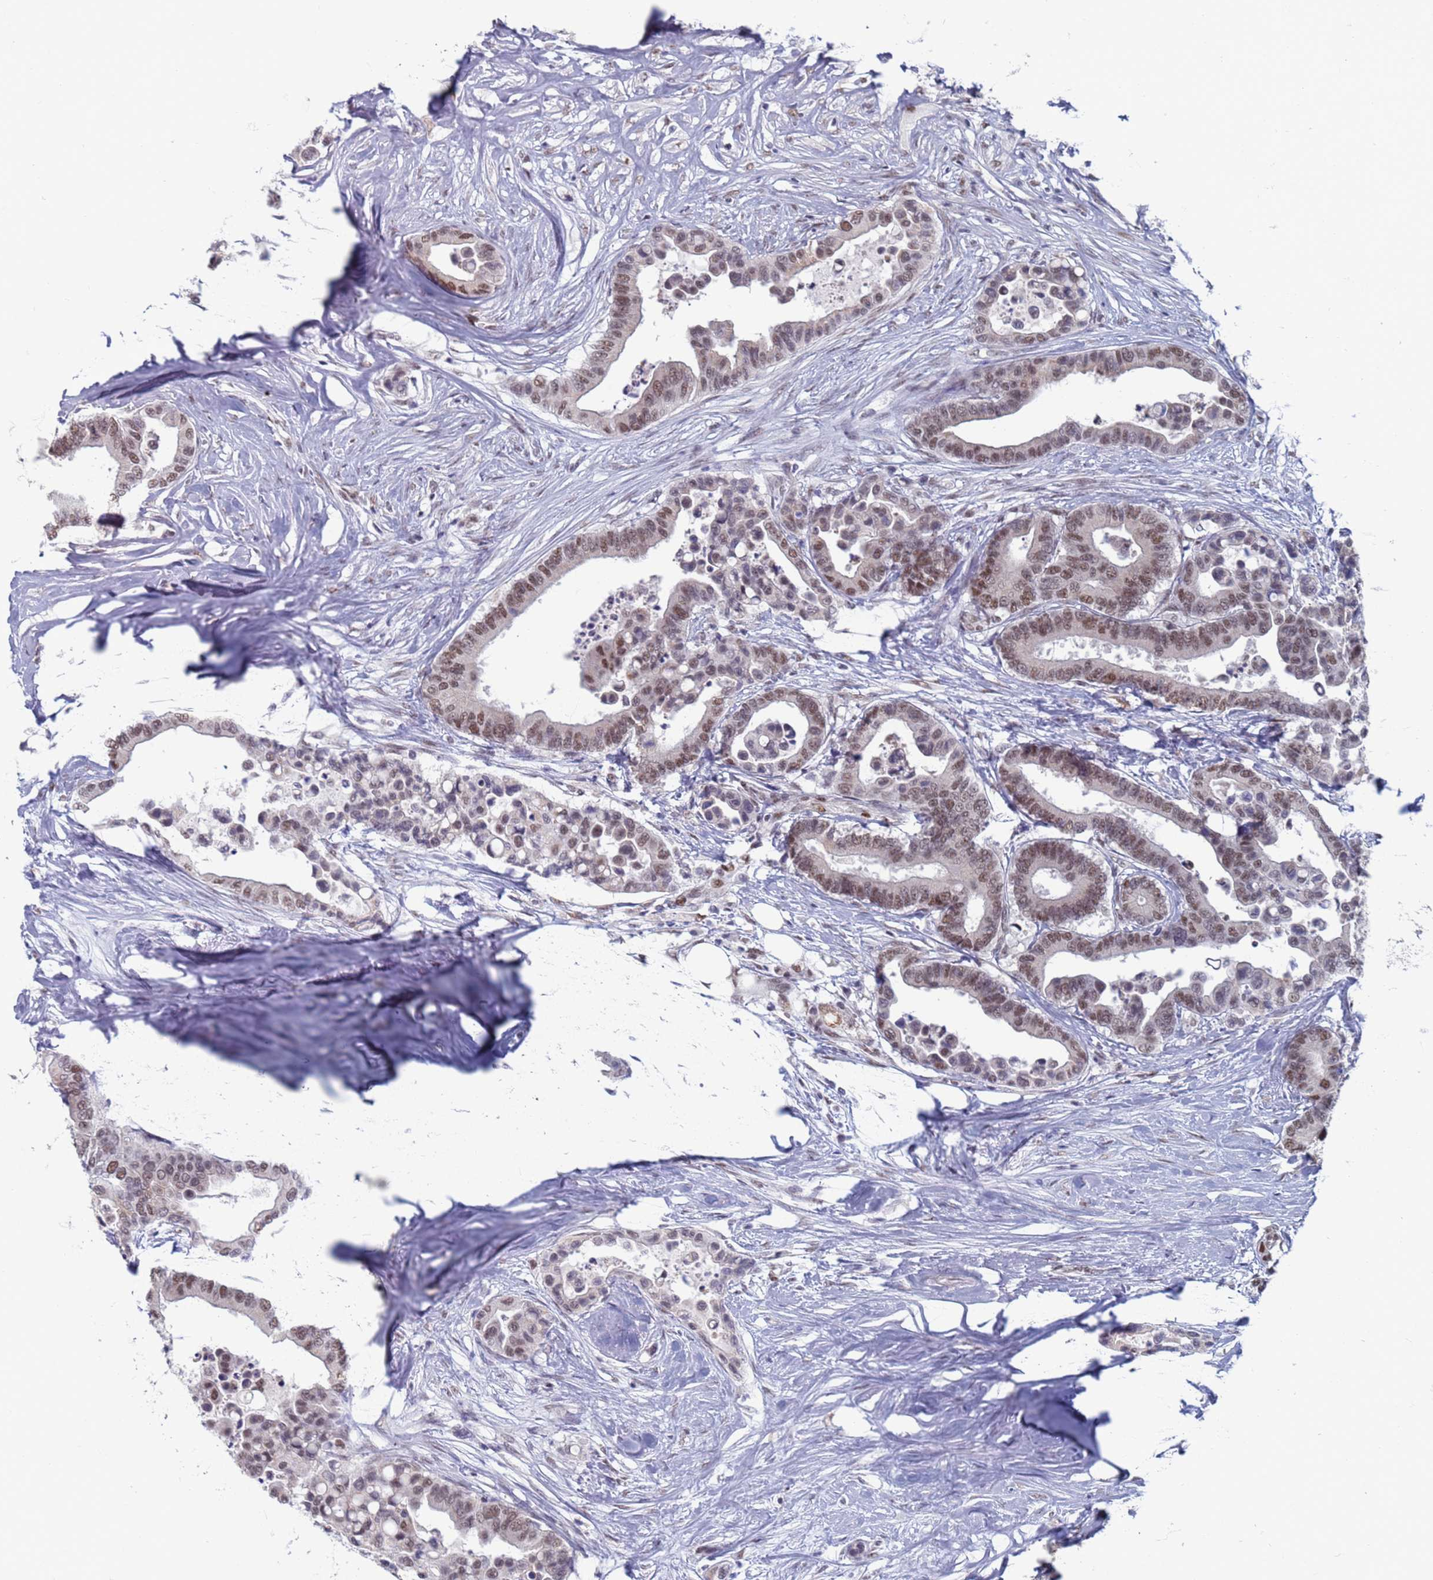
{"staining": {"intensity": "moderate", "quantity": ">75%", "location": "nuclear"}, "tissue": "colorectal cancer", "cell_type": "Tumor cells", "image_type": "cancer", "snomed": [{"axis": "morphology", "description": "Adenocarcinoma, NOS"}, {"axis": "topography", "description": "Colon"}], "caption": "About >75% of tumor cells in human colorectal adenocarcinoma reveal moderate nuclear protein staining as visualized by brown immunohistochemical staining.", "gene": "SAE1", "patient": {"sex": "male", "age": 82}}